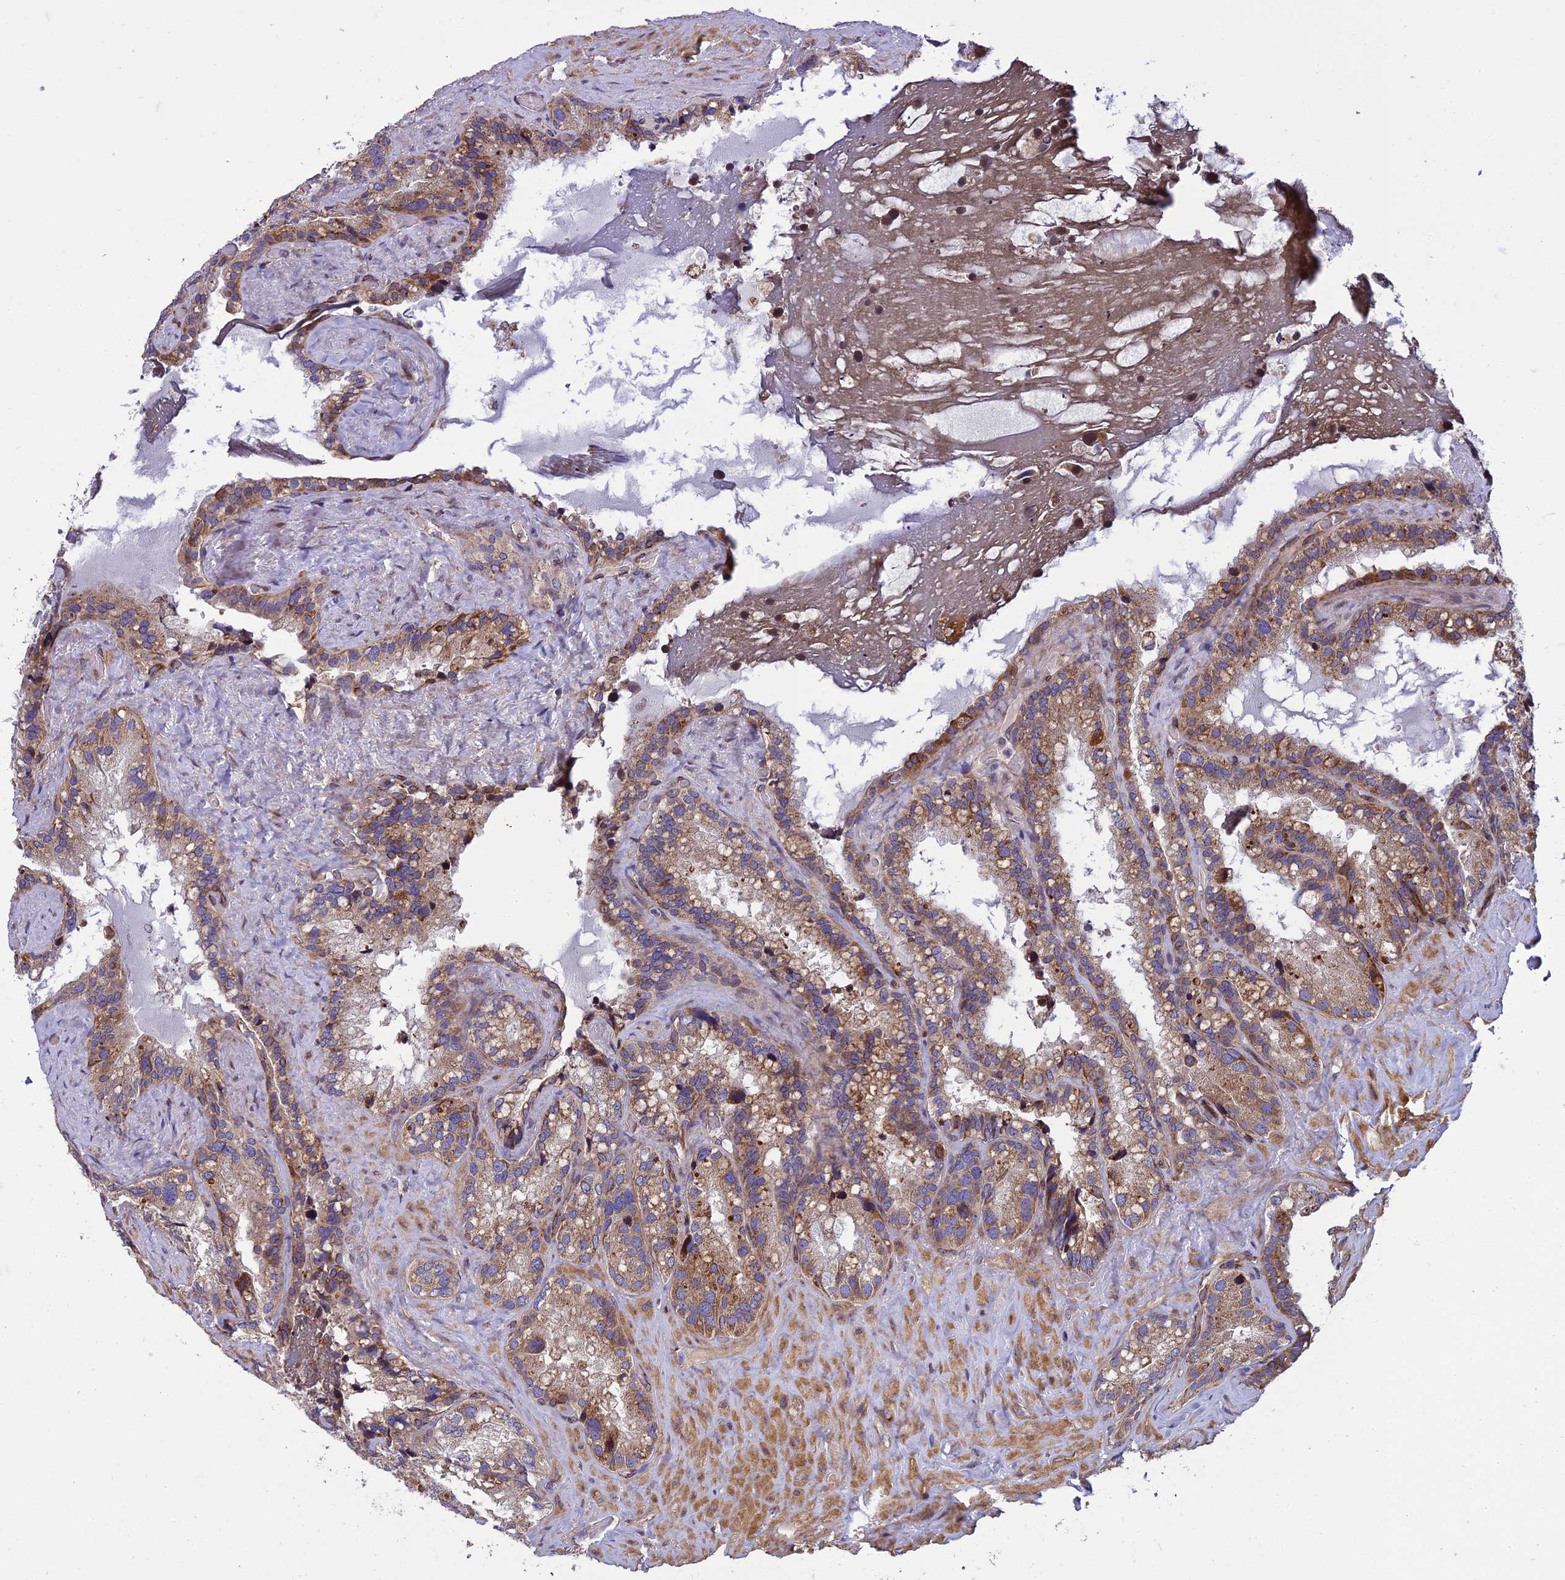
{"staining": {"intensity": "moderate", "quantity": "25%-75%", "location": "cytoplasmic/membranous"}, "tissue": "seminal vesicle", "cell_type": "Glandular cells", "image_type": "normal", "snomed": [{"axis": "morphology", "description": "Normal tissue, NOS"}, {"axis": "topography", "description": "Prostate"}, {"axis": "topography", "description": "Seminal veicle"}], "caption": "Brown immunohistochemical staining in normal human seminal vesicle shows moderate cytoplasmic/membranous expression in approximately 25%-75% of glandular cells.", "gene": "GIMAP1", "patient": {"sex": "male", "age": 68}}